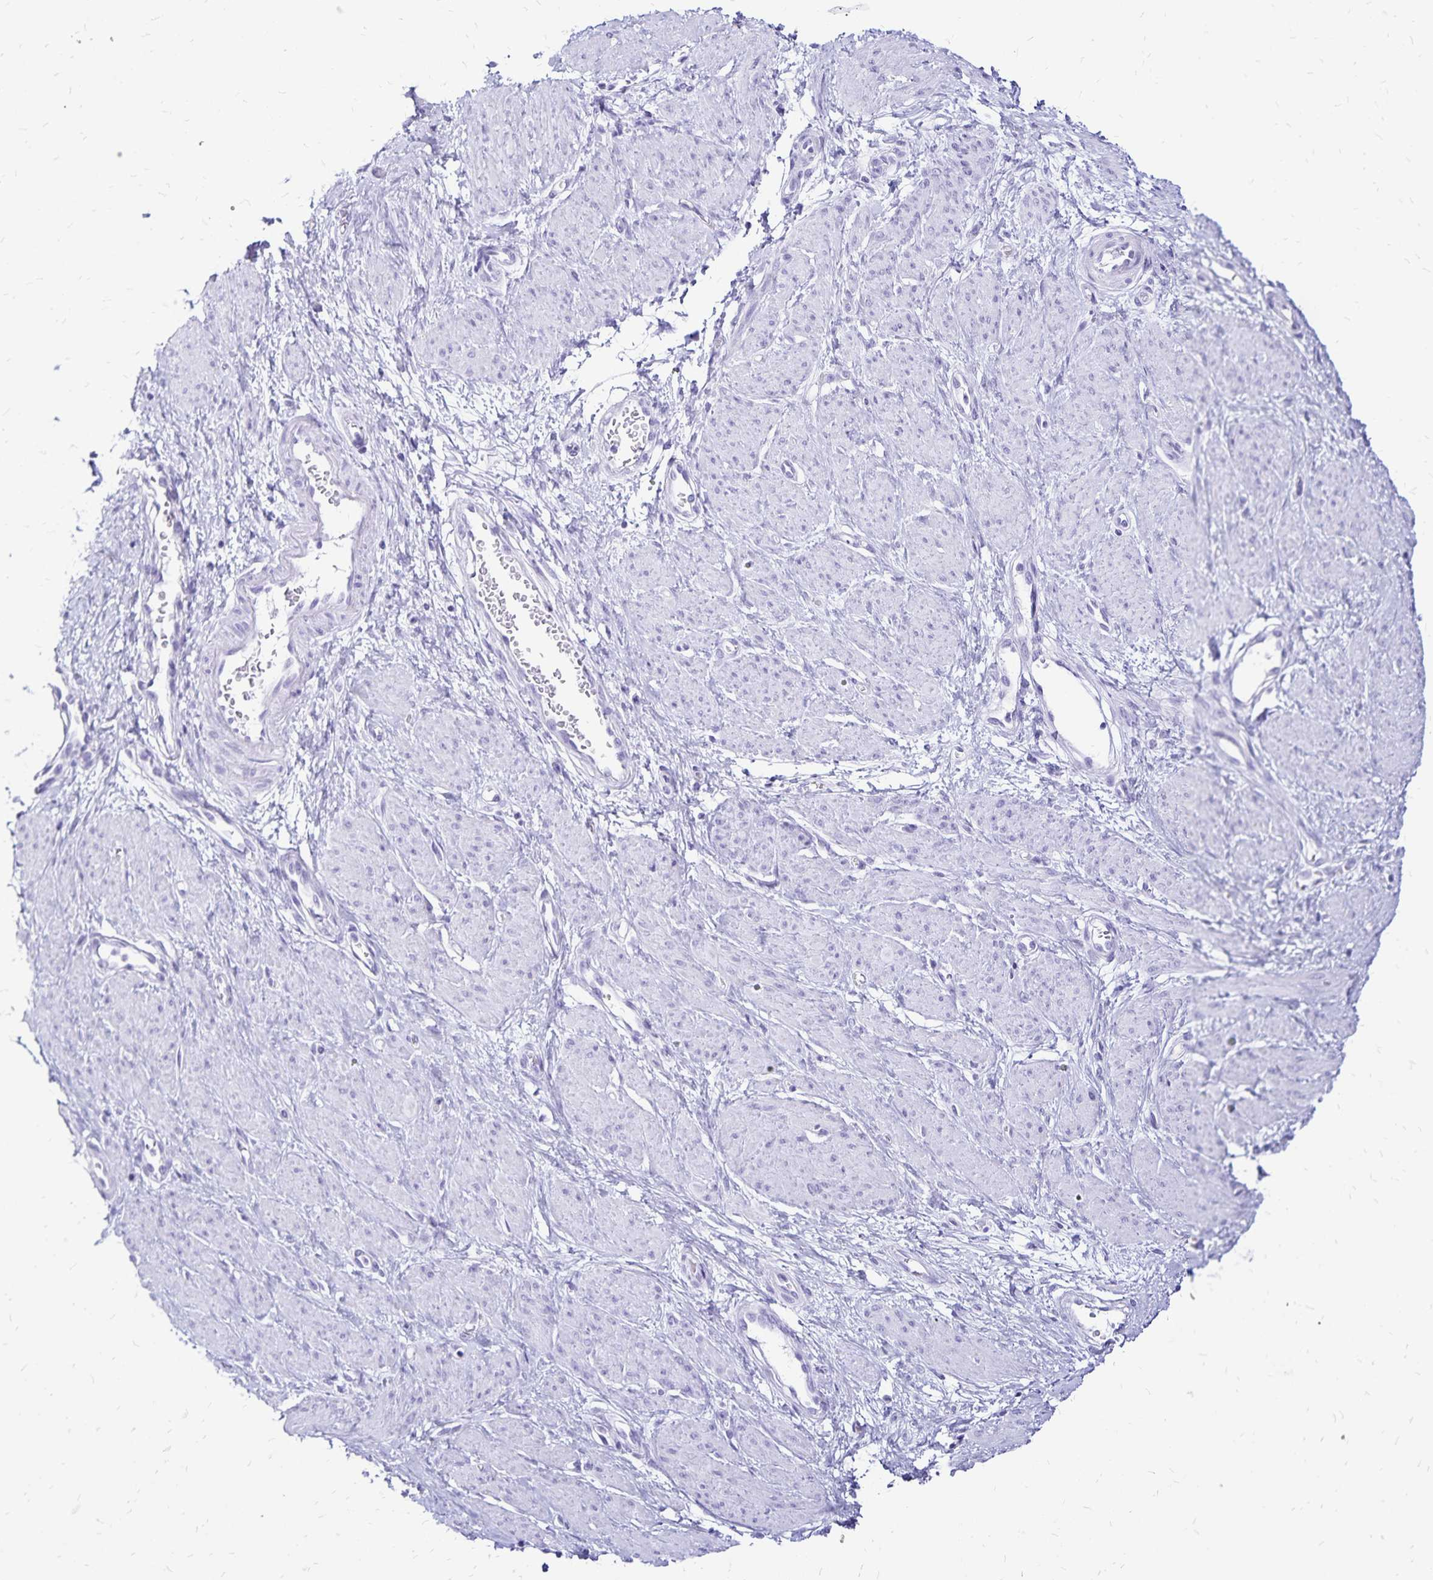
{"staining": {"intensity": "negative", "quantity": "none", "location": "none"}, "tissue": "smooth muscle", "cell_type": "Smooth muscle cells", "image_type": "normal", "snomed": [{"axis": "morphology", "description": "Normal tissue, NOS"}, {"axis": "topography", "description": "Smooth muscle"}, {"axis": "topography", "description": "Uterus"}], "caption": "A histopathology image of human smooth muscle is negative for staining in smooth muscle cells. (Immunohistochemistry (ihc), brightfield microscopy, high magnification).", "gene": "LIN28B", "patient": {"sex": "female", "age": 39}}